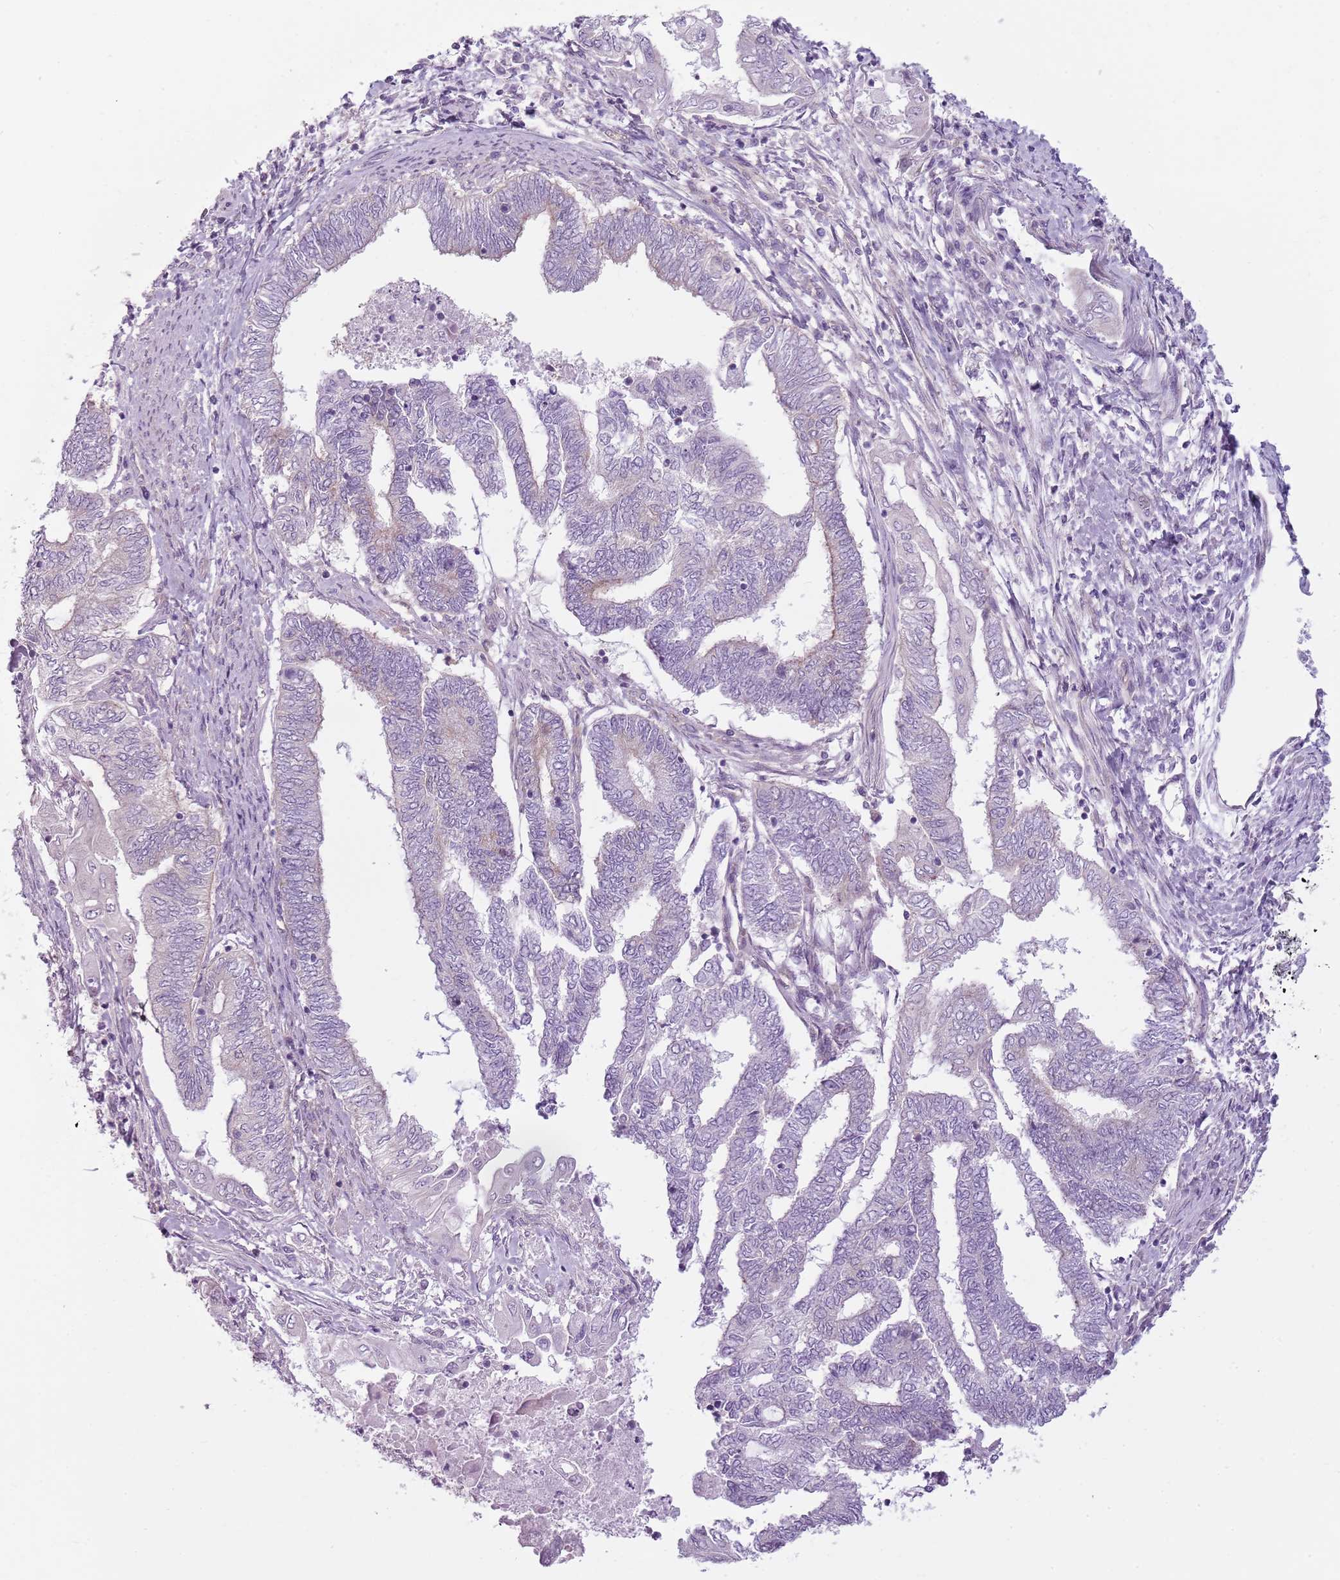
{"staining": {"intensity": "negative", "quantity": "none", "location": "none"}, "tissue": "endometrial cancer", "cell_type": "Tumor cells", "image_type": "cancer", "snomed": [{"axis": "morphology", "description": "Adenocarcinoma, NOS"}, {"axis": "topography", "description": "Uterus"}, {"axis": "topography", "description": "Endometrium"}], "caption": "High power microscopy micrograph of an immunohistochemistry (IHC) histopathology image of endometrial cancer, revealing no significant expression in tumor cells.", "gene": "SNX1", "patient": {"sex": "female", "age": 70}}